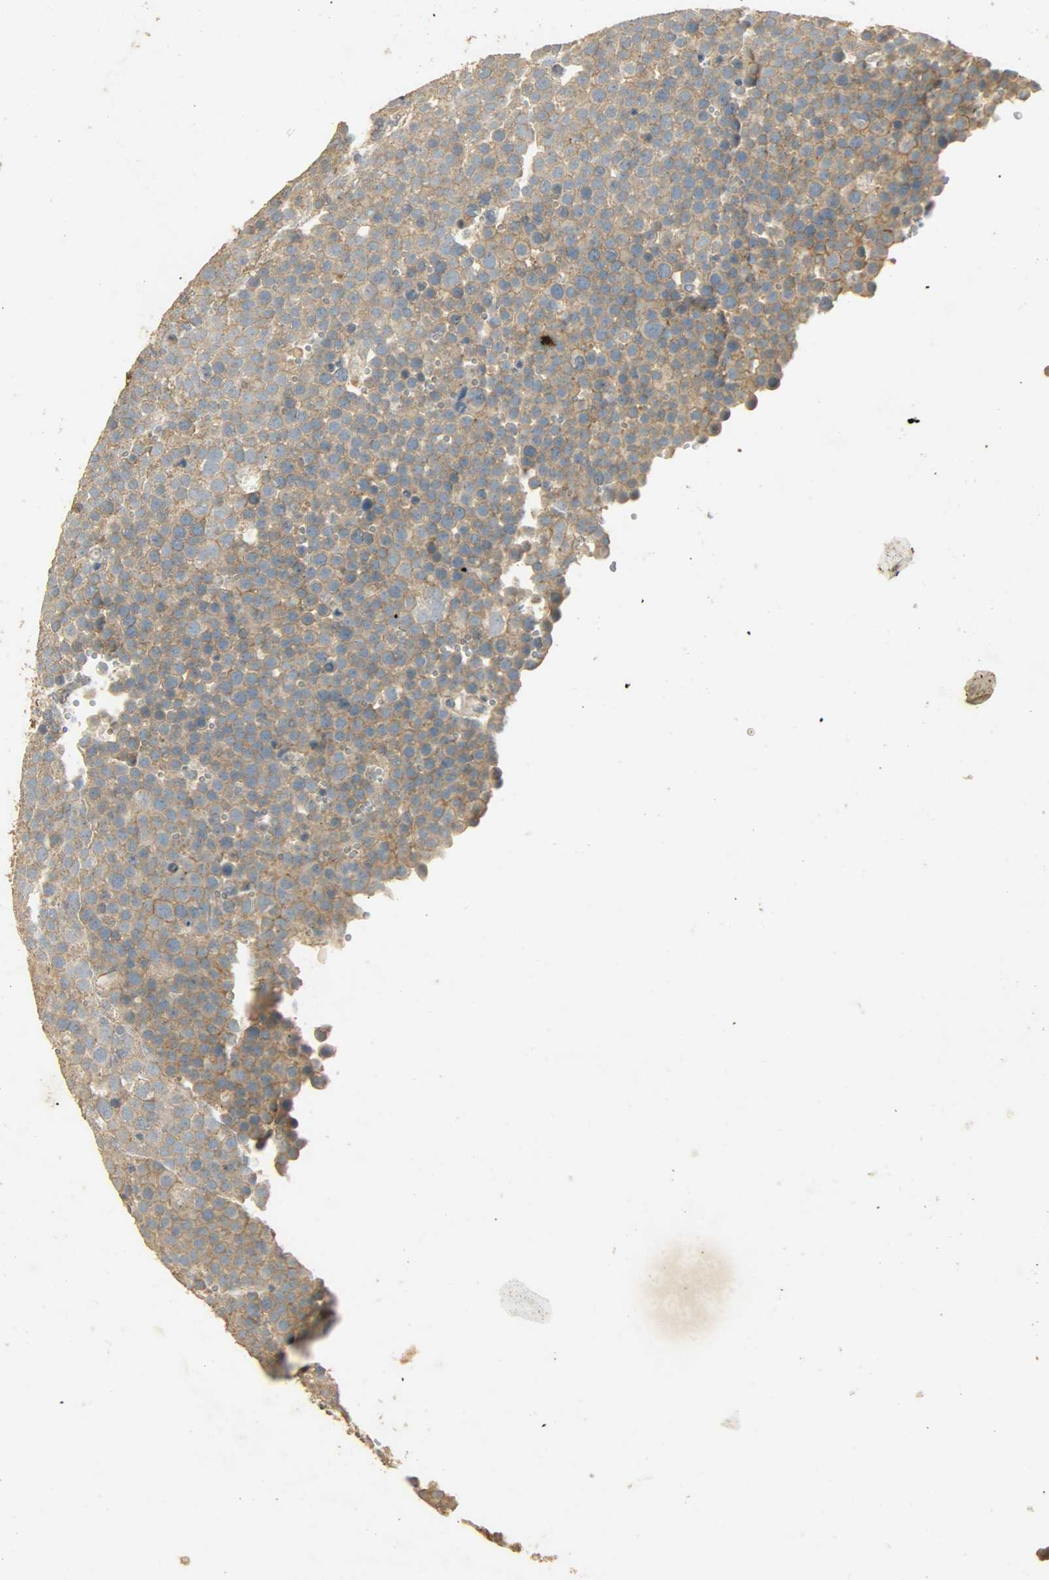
{"staining": {"intensity": "moderate", "quantity": ">75%", "location": "cytoplasmic/membranous"}, "tissue": "testis cancer", "cell_type": "Tumor cells", "image_type": "cancer", "snomed": [{"axis": "morphology", "description": "Seminoma, NOS"}, {"axis": "topography", "description": "Testis"}], "caption": "Seminoma (testis) was stained to show a protein in brown. There is medium levels of moderate cytoplasmic/membranous staining in about >75% of tumor cells.", "gene": "ATP2B1", "patient": {"sex": "male", "age": 71}}